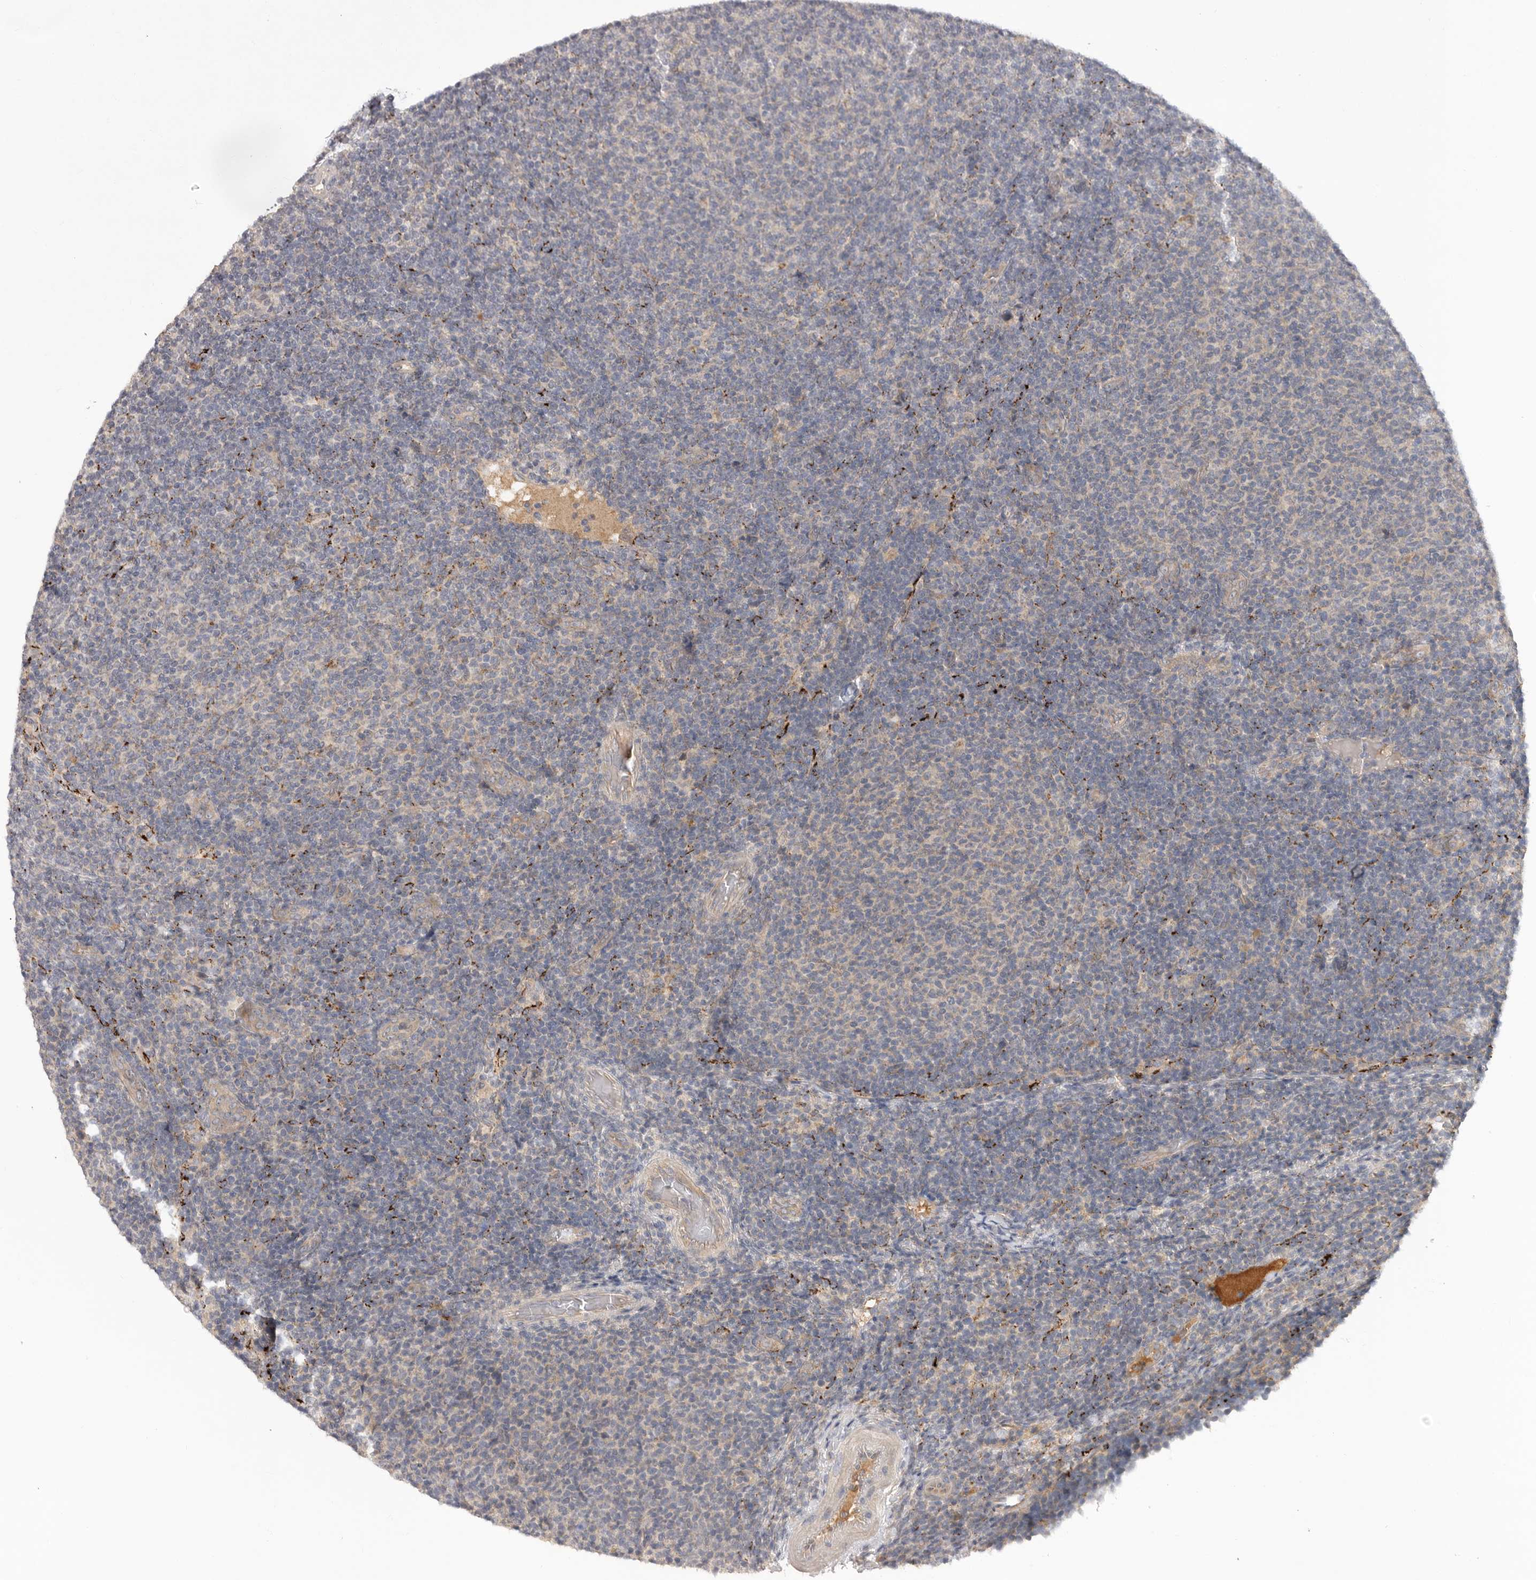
{"staining": {"intensity": "negative", "quantity": "none", "location": "none"}, "tissue": "lymphoma", "cell_type": "Tumor cells", "image_type": "cancer", "snomed": [{"axis": "morphology", "description": "Malignant lymphoma, non-Hodgkin's type, Low grade"}, {"axis": "topography", "description": "Lymph node"}], "caption": "There is no significant expression in tumor cells of low-grade malignant lymphoma, non-Hodgkin's type.", "gene": "DHDDS", "patient": {"sex": "male", "age": 66}}